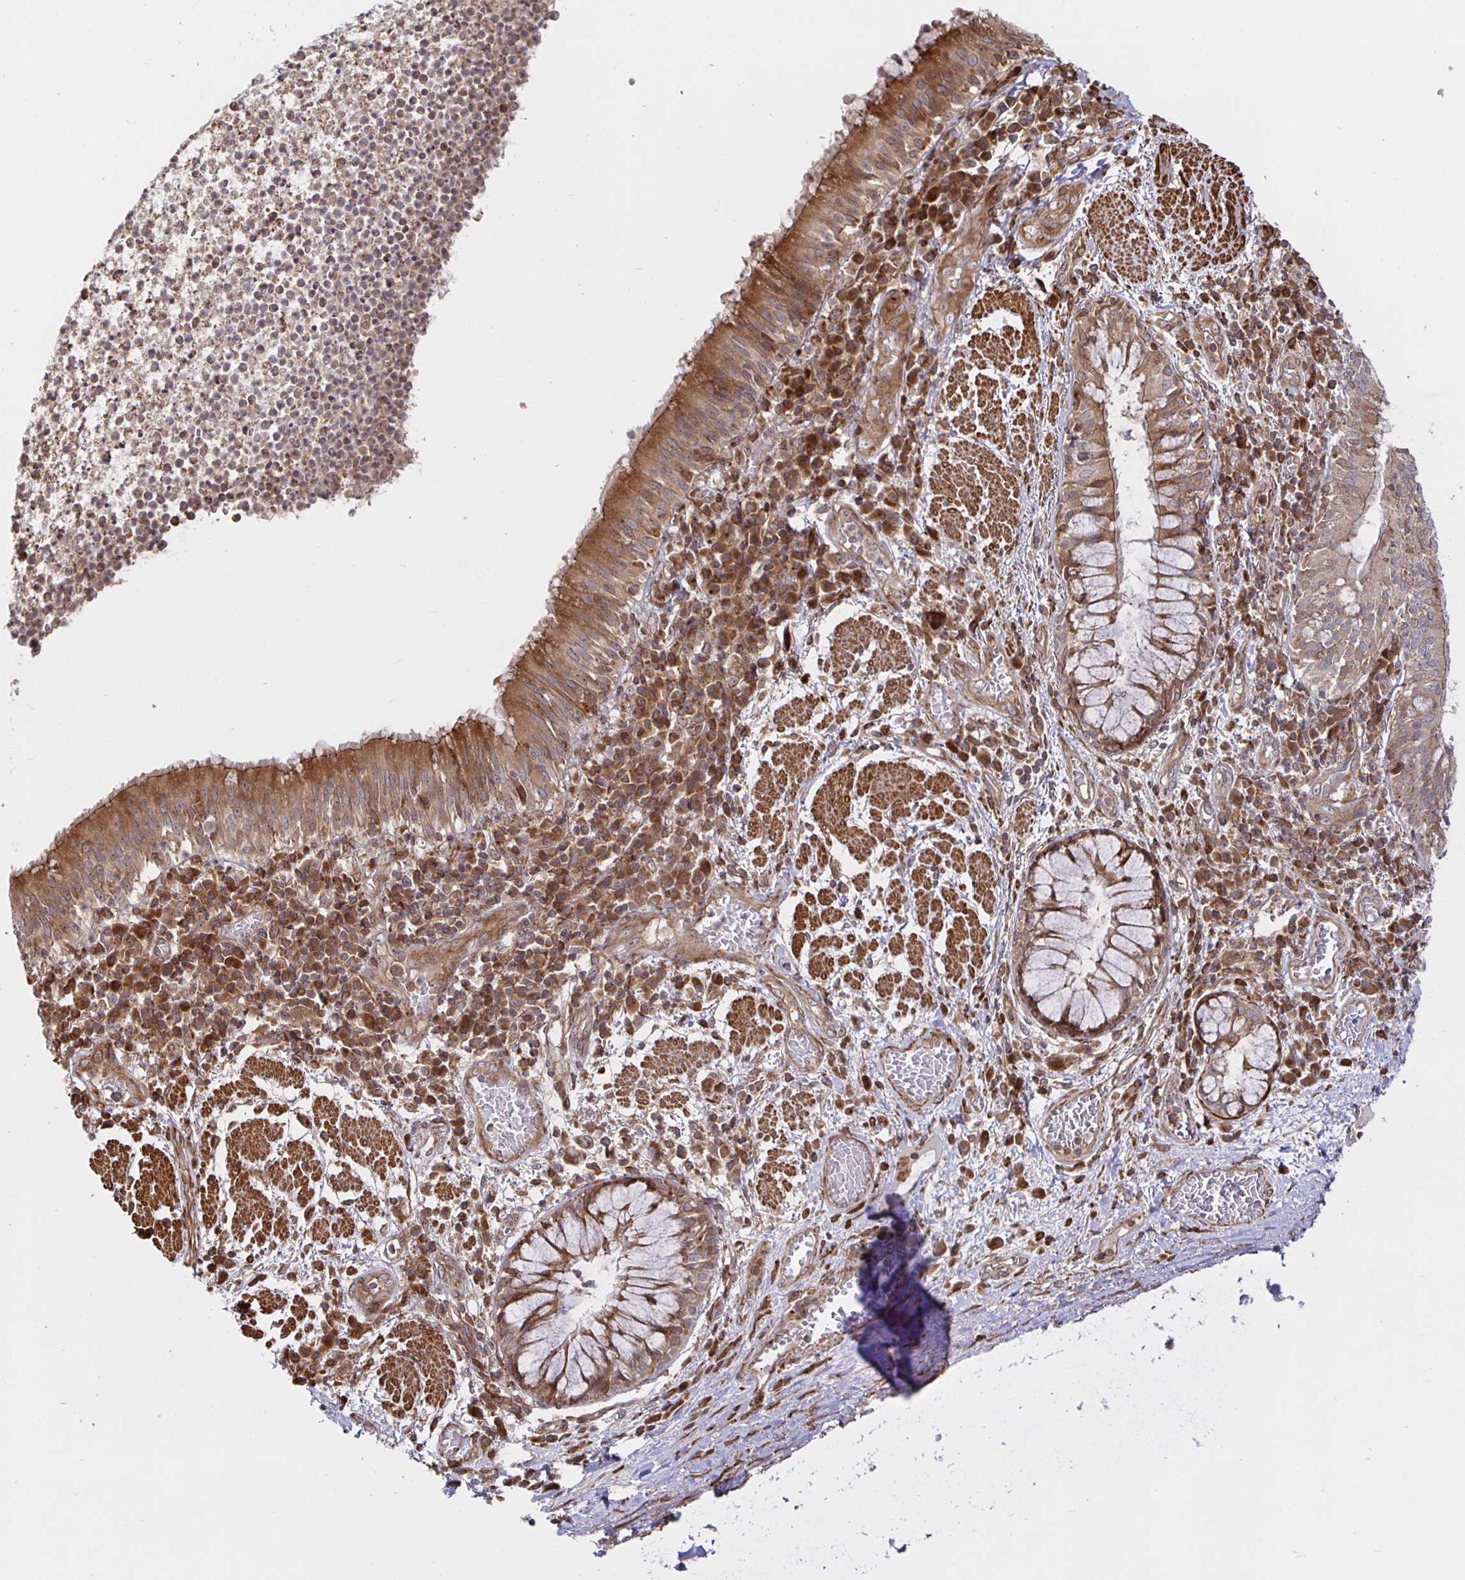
{"staining": {"intensity": "strong", "quantity": ">75%", "location": "cytoplasmic/membranous"}, "tissue": "bronchus", "cell_type": "Respiratory epithelial cells", "image_type": "normal", "snomed": [{"axis": "morphology", "description": "Normal tissue, NOS"}, {"axis": "topography", "description": "Lymph node"}, {"axis": "topography", "description": "Bronchus"}], "caption": "Protein staining shows strong cytoplasmic/membranous staining in approximately >75% of respiratory epithelial cells in unremarkable bronchus.", "gene": "STRAP", "patient": {"sex": "male", "age": 56}}